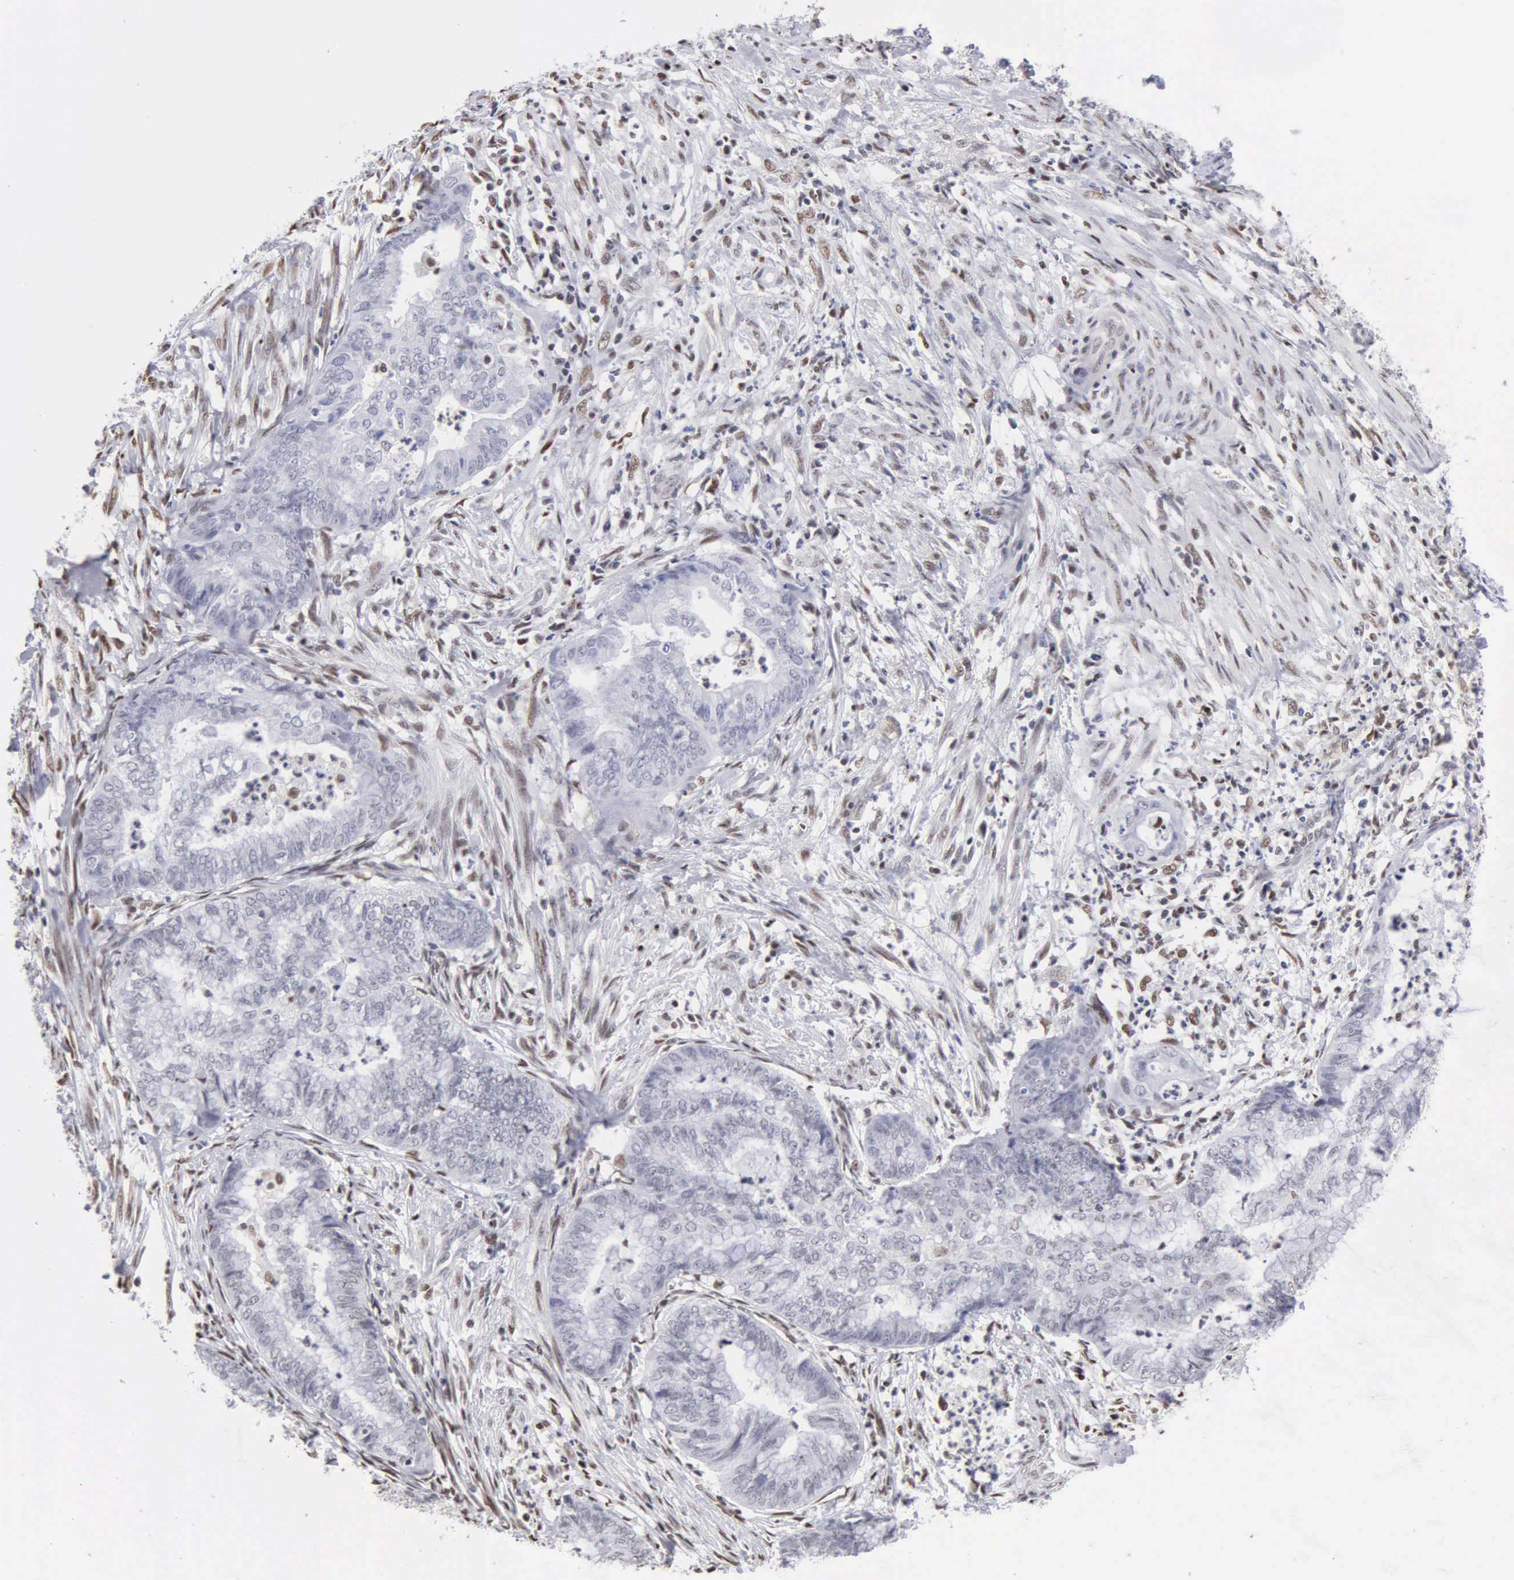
{"staining": {"intensity": "negative", "quantity": "none", "location": "none"}, "tissue": "endometrial cancer", "cell_type": "Tumor cells", "image_type": "cancer", "snomed": [{"axis": "morphology", "description": "Necrosis, NOS"}, {"axis": "morphology", "description": "Adenocarcinoma, NOS"}, {"axis": "topography", "description": "Endometrium"}], "caption": "Tumor cells are negative for protein expression in human endometrial cancer (adenocarcinoma).", "gene": "CCNG1", "patient": {"sex": "female", "age": 79}}